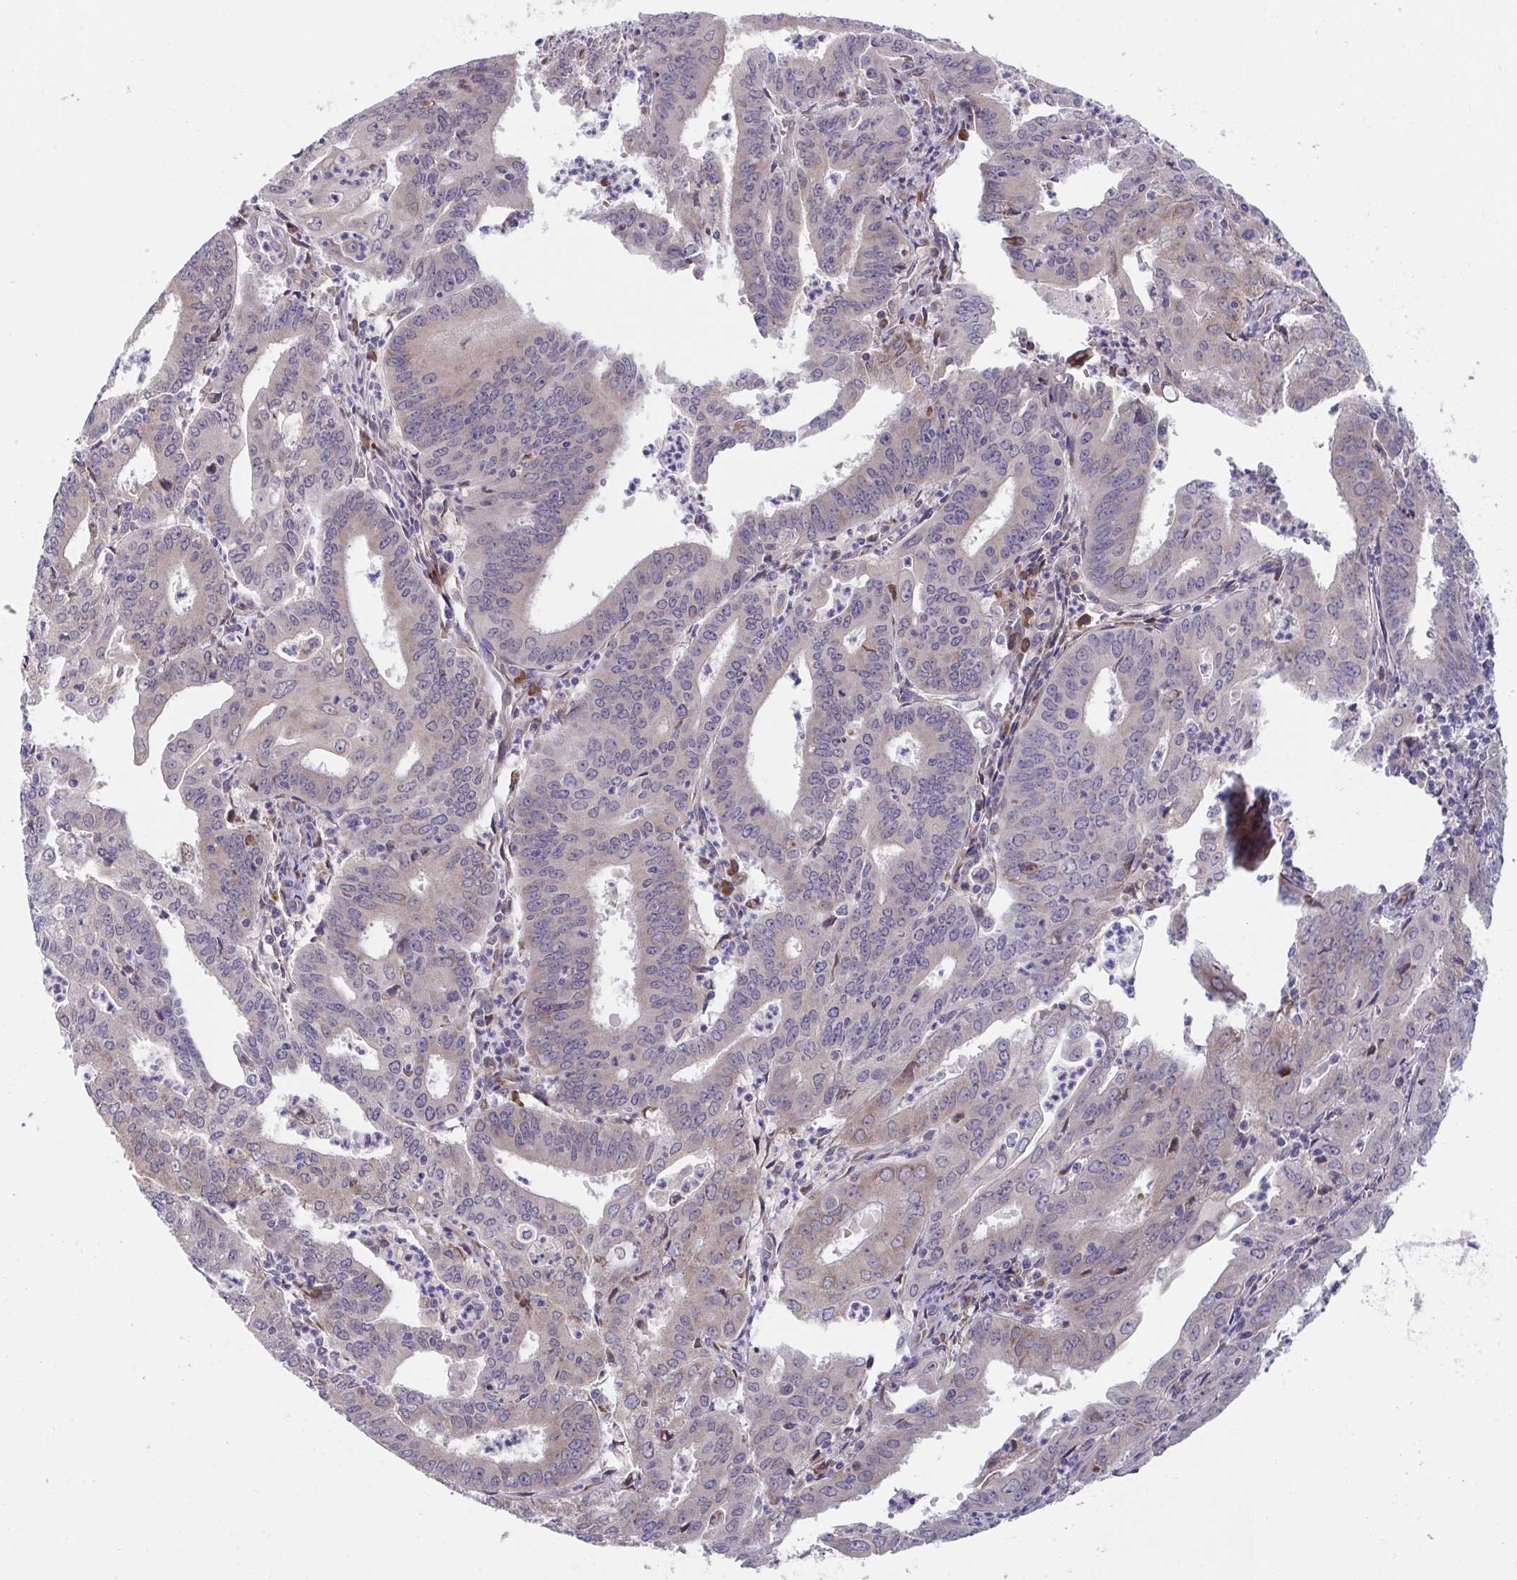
{"staining": {"intensity": "weak", "quantity": "25%-75%", "location": "cytoplasmic/membranous"}, "tissue": "cervical cancer", "cell_type": "Tumor cells", "image_type": "cancer", "snomed": [{"axis": "morphology", "description": "Adenocarcinoma, NOS"}, {"axis": "topography", "description": "Cervix"}], "caption": "Immunohistochemistry (IHC) photomicrograph of neoplastic tissue: adenocarcinoma (cervical) stained using immunohistochemistry reveals low levels of weak protein expression localized specifically in the cytoplasmic/membranous of tumor cells, appearing as a cytoplasmic/membranous brown color.", "gene": "SUSD4", "patient": {"sex": "female", "age": 56}}